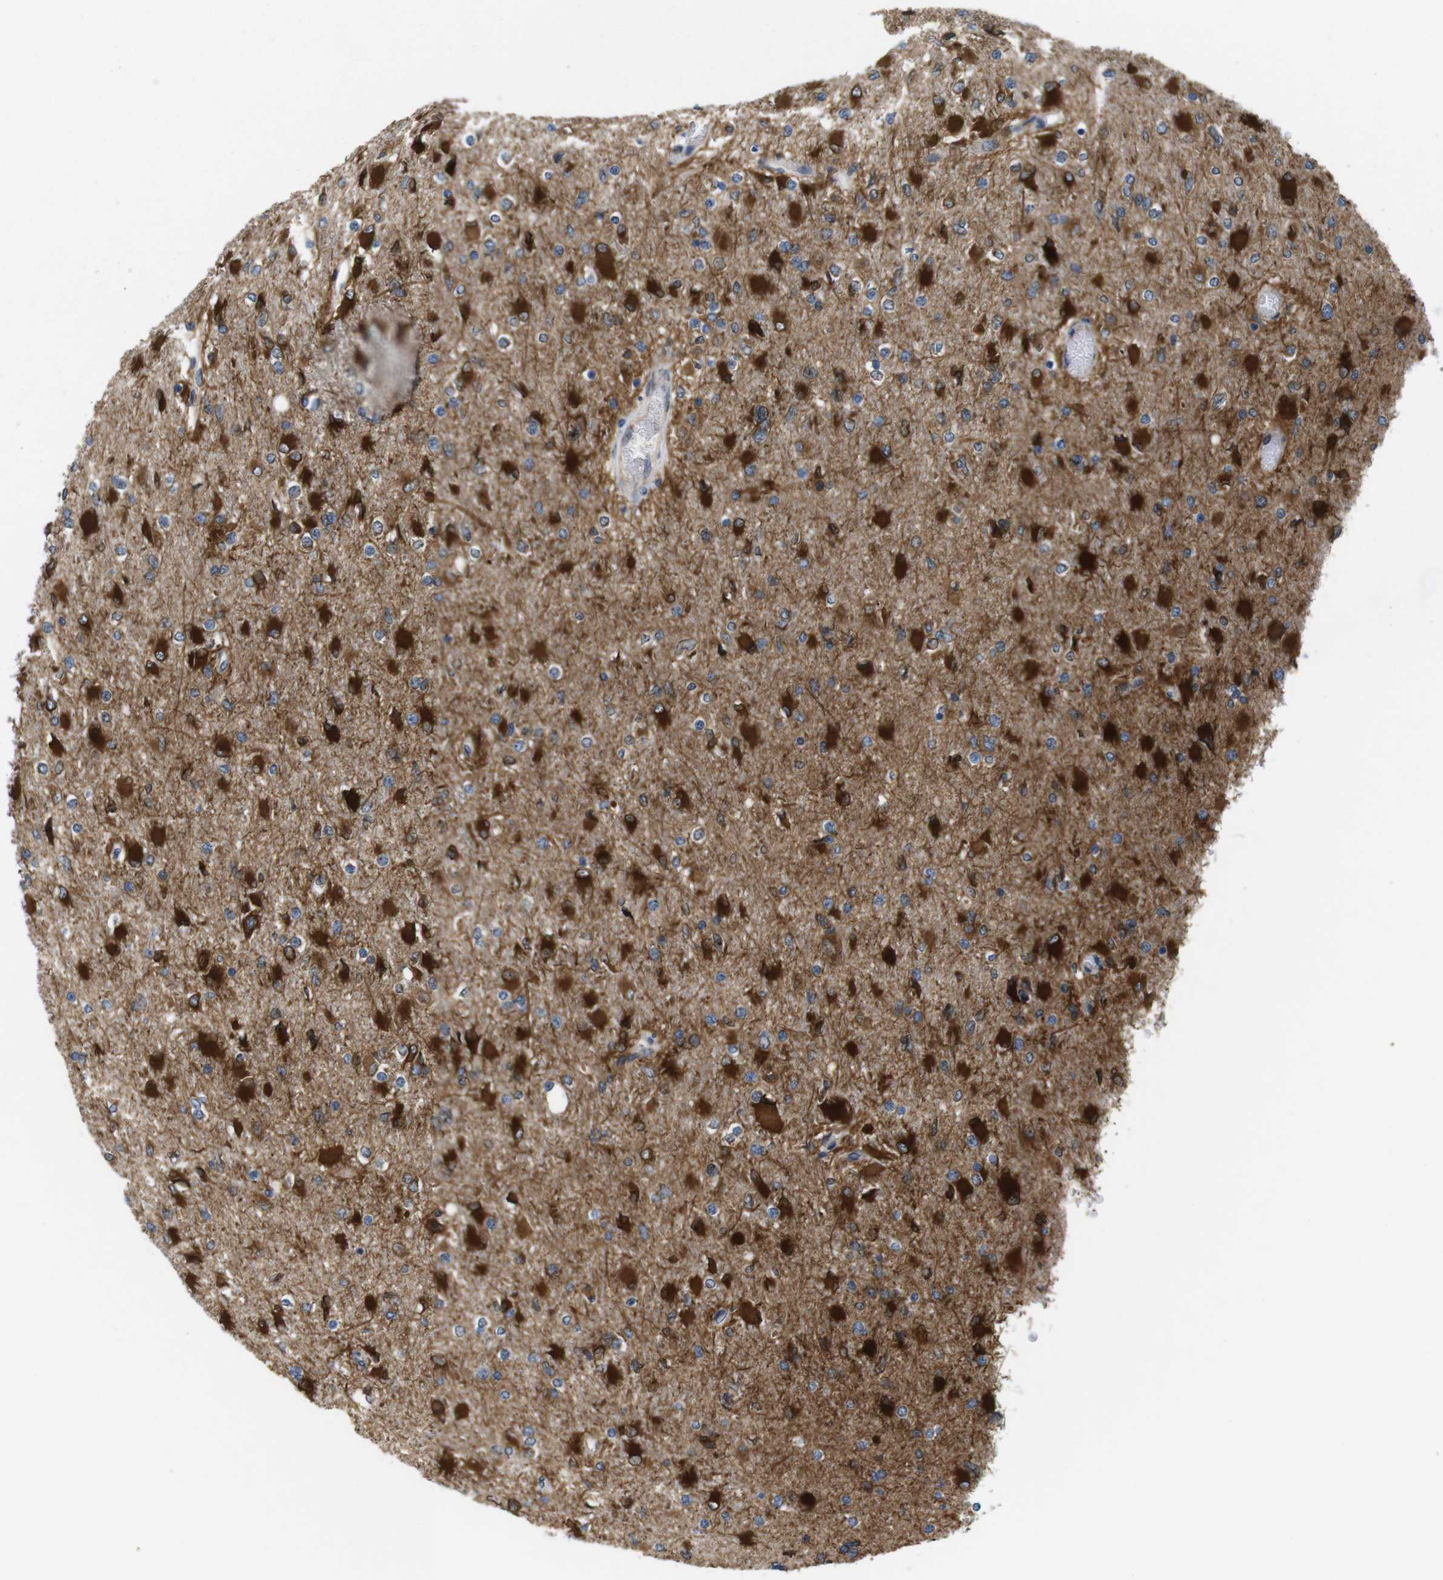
{"staining": {"intensity": "strong", "quantity": ">75%", "location": "cytoplasmic/membranous"}, "tissue": "glioma", "cell_type": "Tumor cells", "image_type": "cancer", "snomed": [{"axis": "morphology", "description": "Glioma, malignant, High grade"}, {"axis": "topography", "description": "Cerebral cortex"}], "caption": "Human glioma stained for a protein (brown) reveals strong cytoplasmic/membranous positive positivity in about >75% of tumor cells.", "gene": "HACD3", "patient": {"sex": "female", "age": 36}}